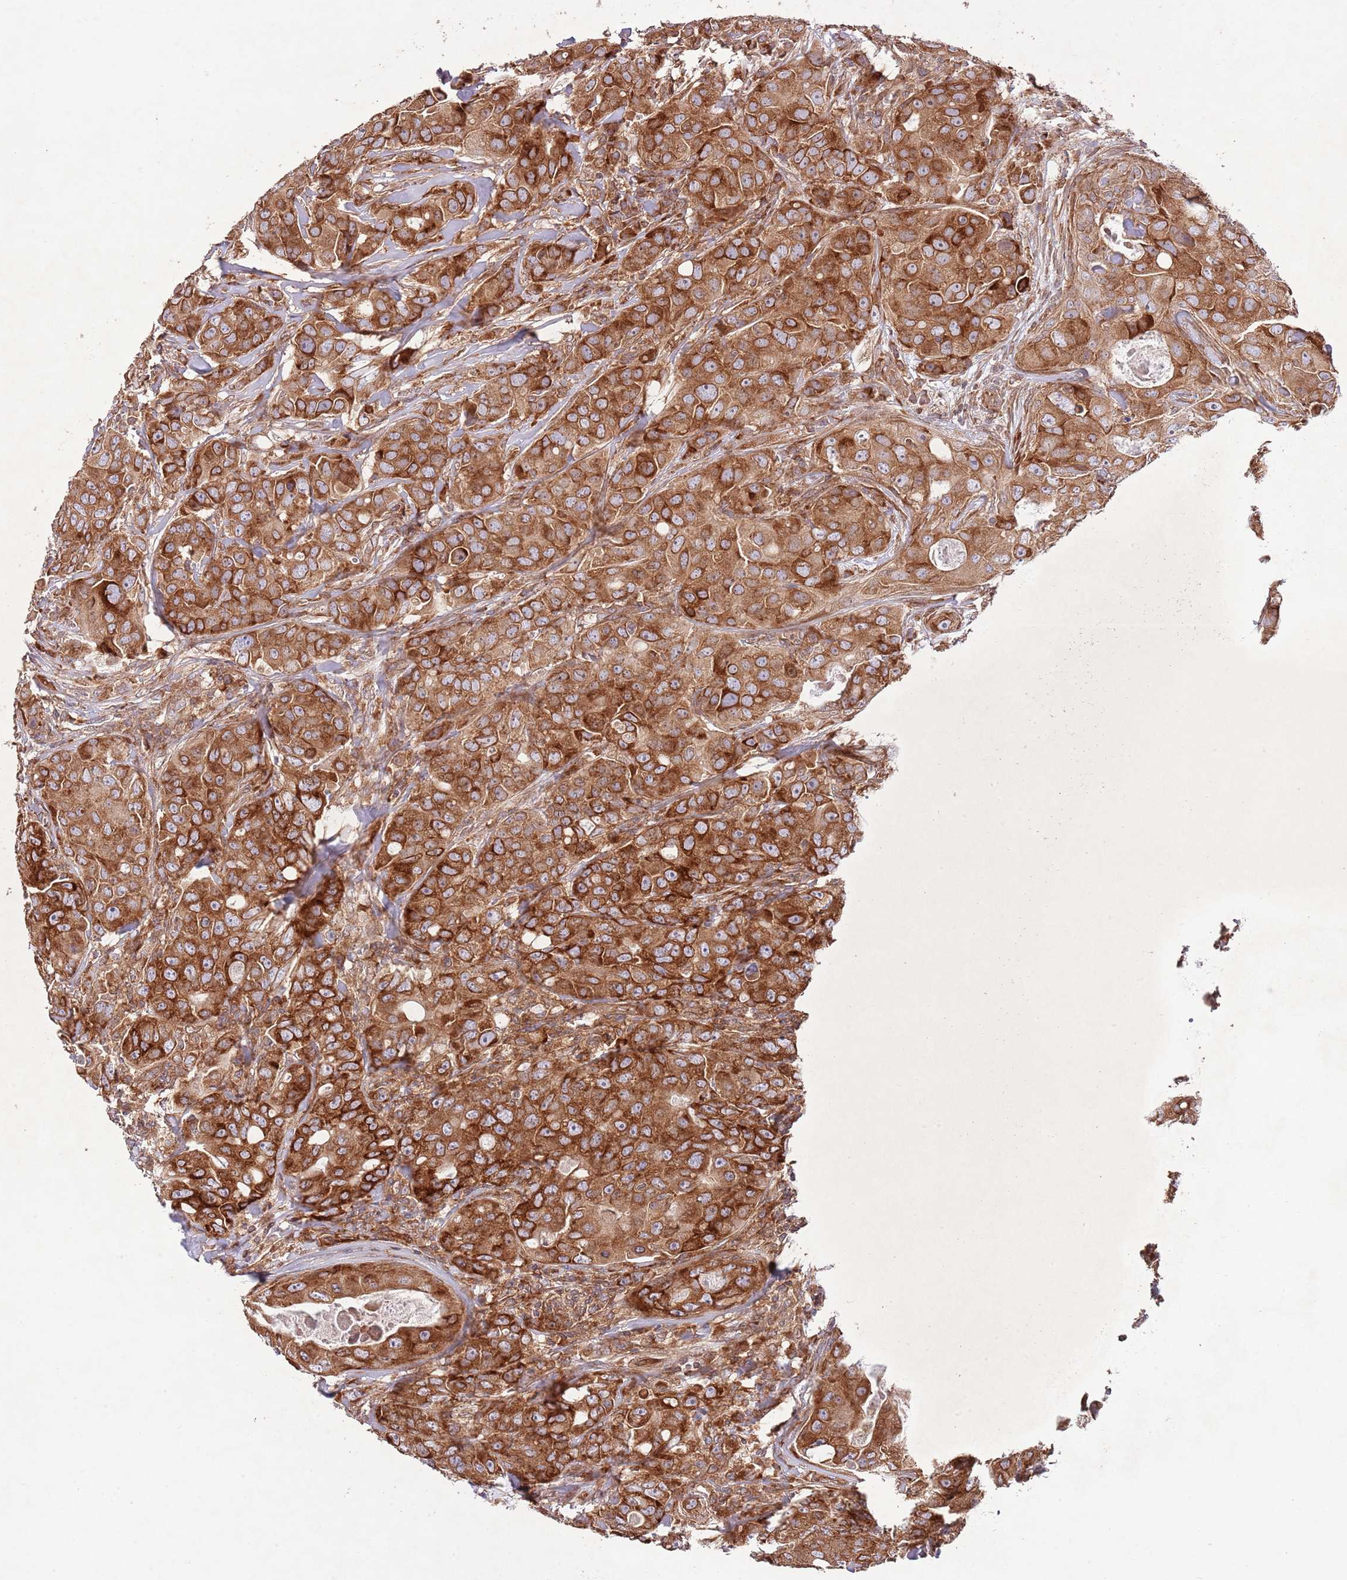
{"staining": {"intensity": "strong", "quantity": ">75%", "location": "cytoplasmic/membranous"}, "tissue": "breast cancer", "cell_type": "Tumor cells", "image_type": "cancer", "snomed": [{"axis": "morphology", "description": "Duct carcinoma"}, {"axis": "topography", "description": "Breast"}], "caption": "Strong cytoplasmic/membranous protein staining is appreciated in approximately >75% of tumor cells in breast cancer (infiltrating ductal carcinoma).", "gene": "RNF19B", "patient": {"sex": "female", "age": 43}}